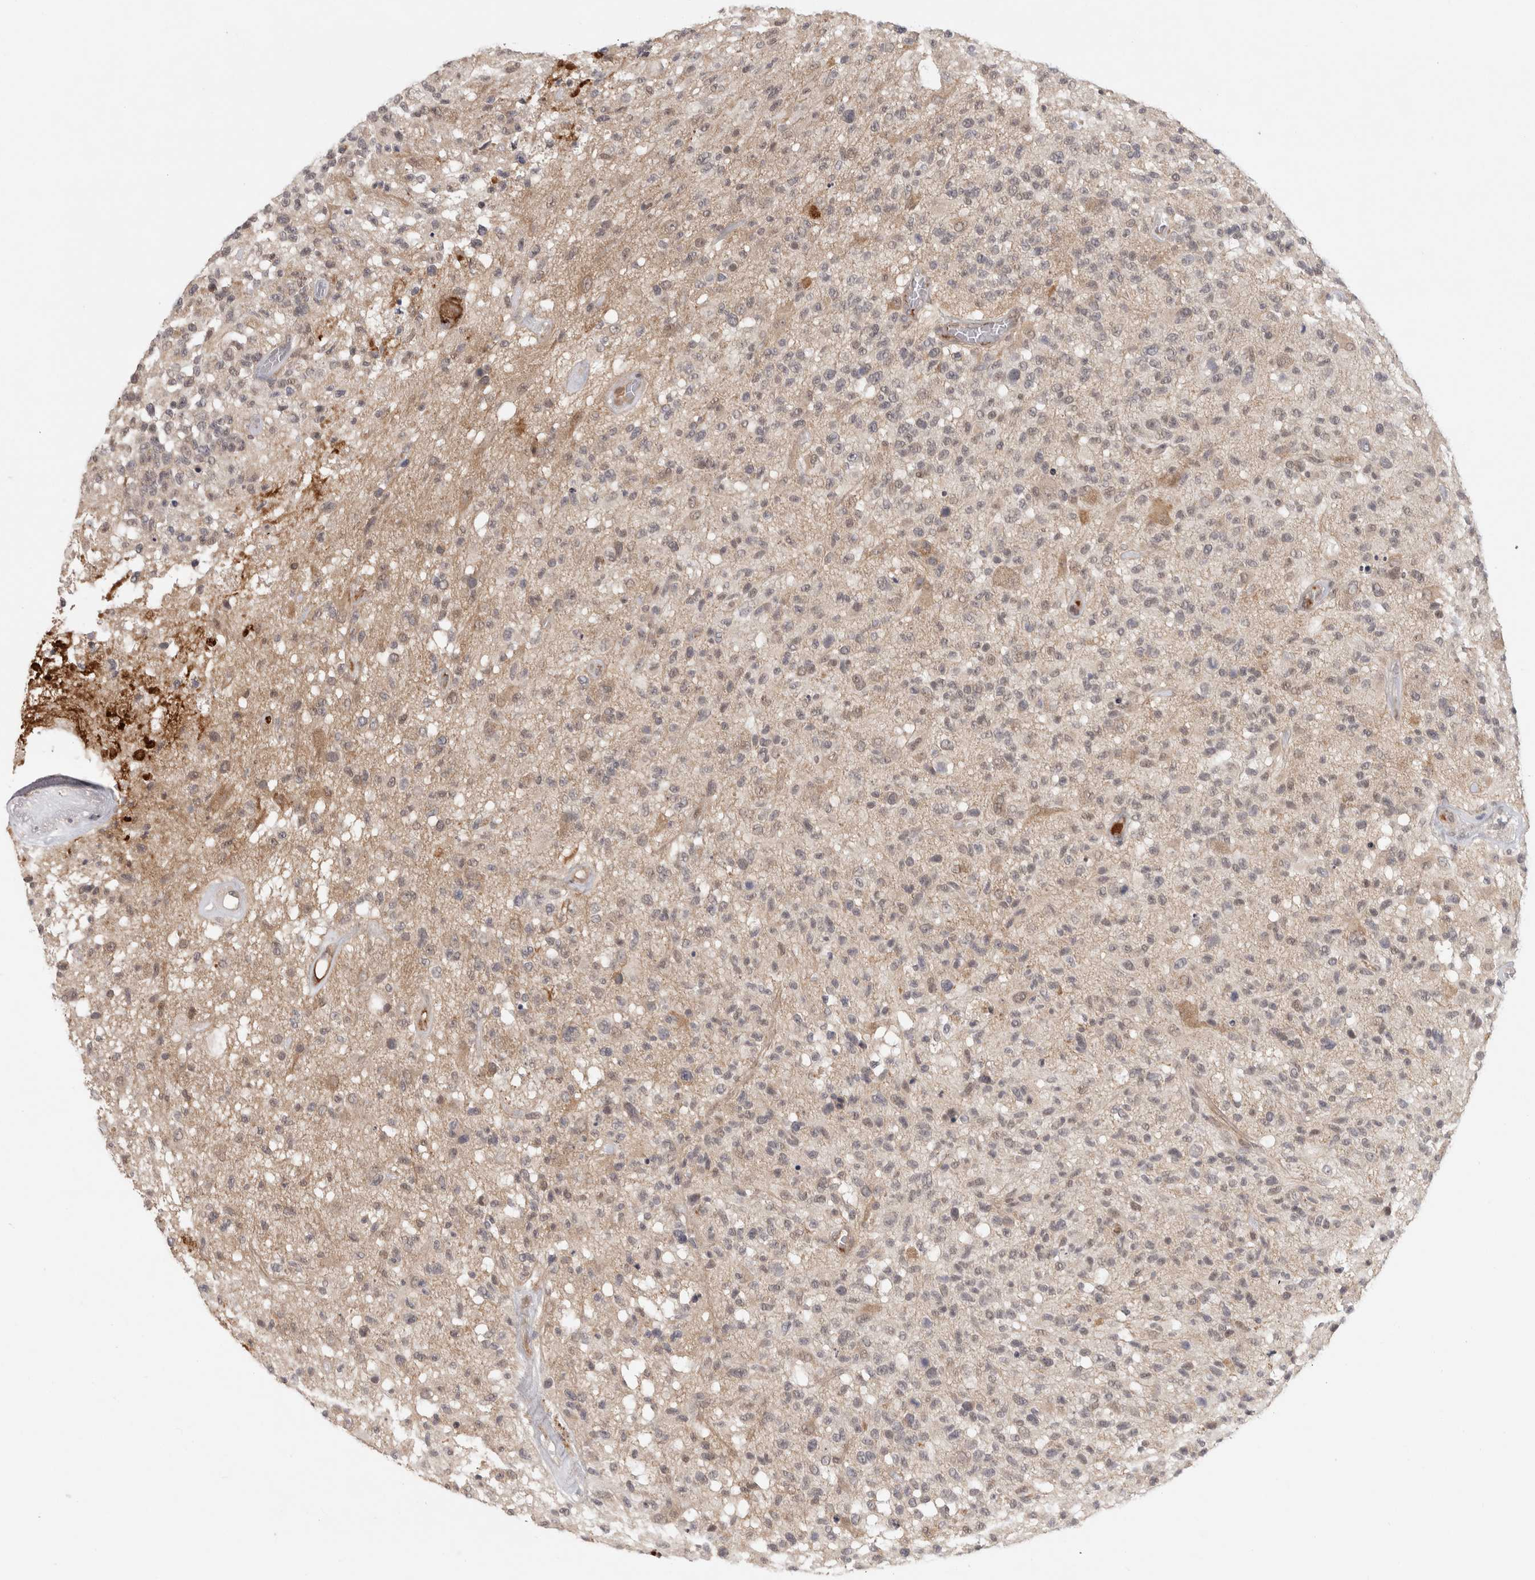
{"staining": {"intensity": "weak", "quantity": "<25%", "location": "cytoplasmic/membranous,nuclear"}, "tissue": "glioma", "cell_type": "Tumor cells", "image_type": "cancer", "snomed": [{"axis": "morphology", "description": "Glioma, malignant, High grade"}, {"axis": "morphology", "description": "Glioblastoma, NOS"}, {"axis": "topography", "description": "Brain"}], "caption": "The photomicrograph exhibits no significant positivity in tumor cells of malignant glioma (high-grade).", "gene": "ZNF318", "patient": {"sex": "male", "age": 60}}